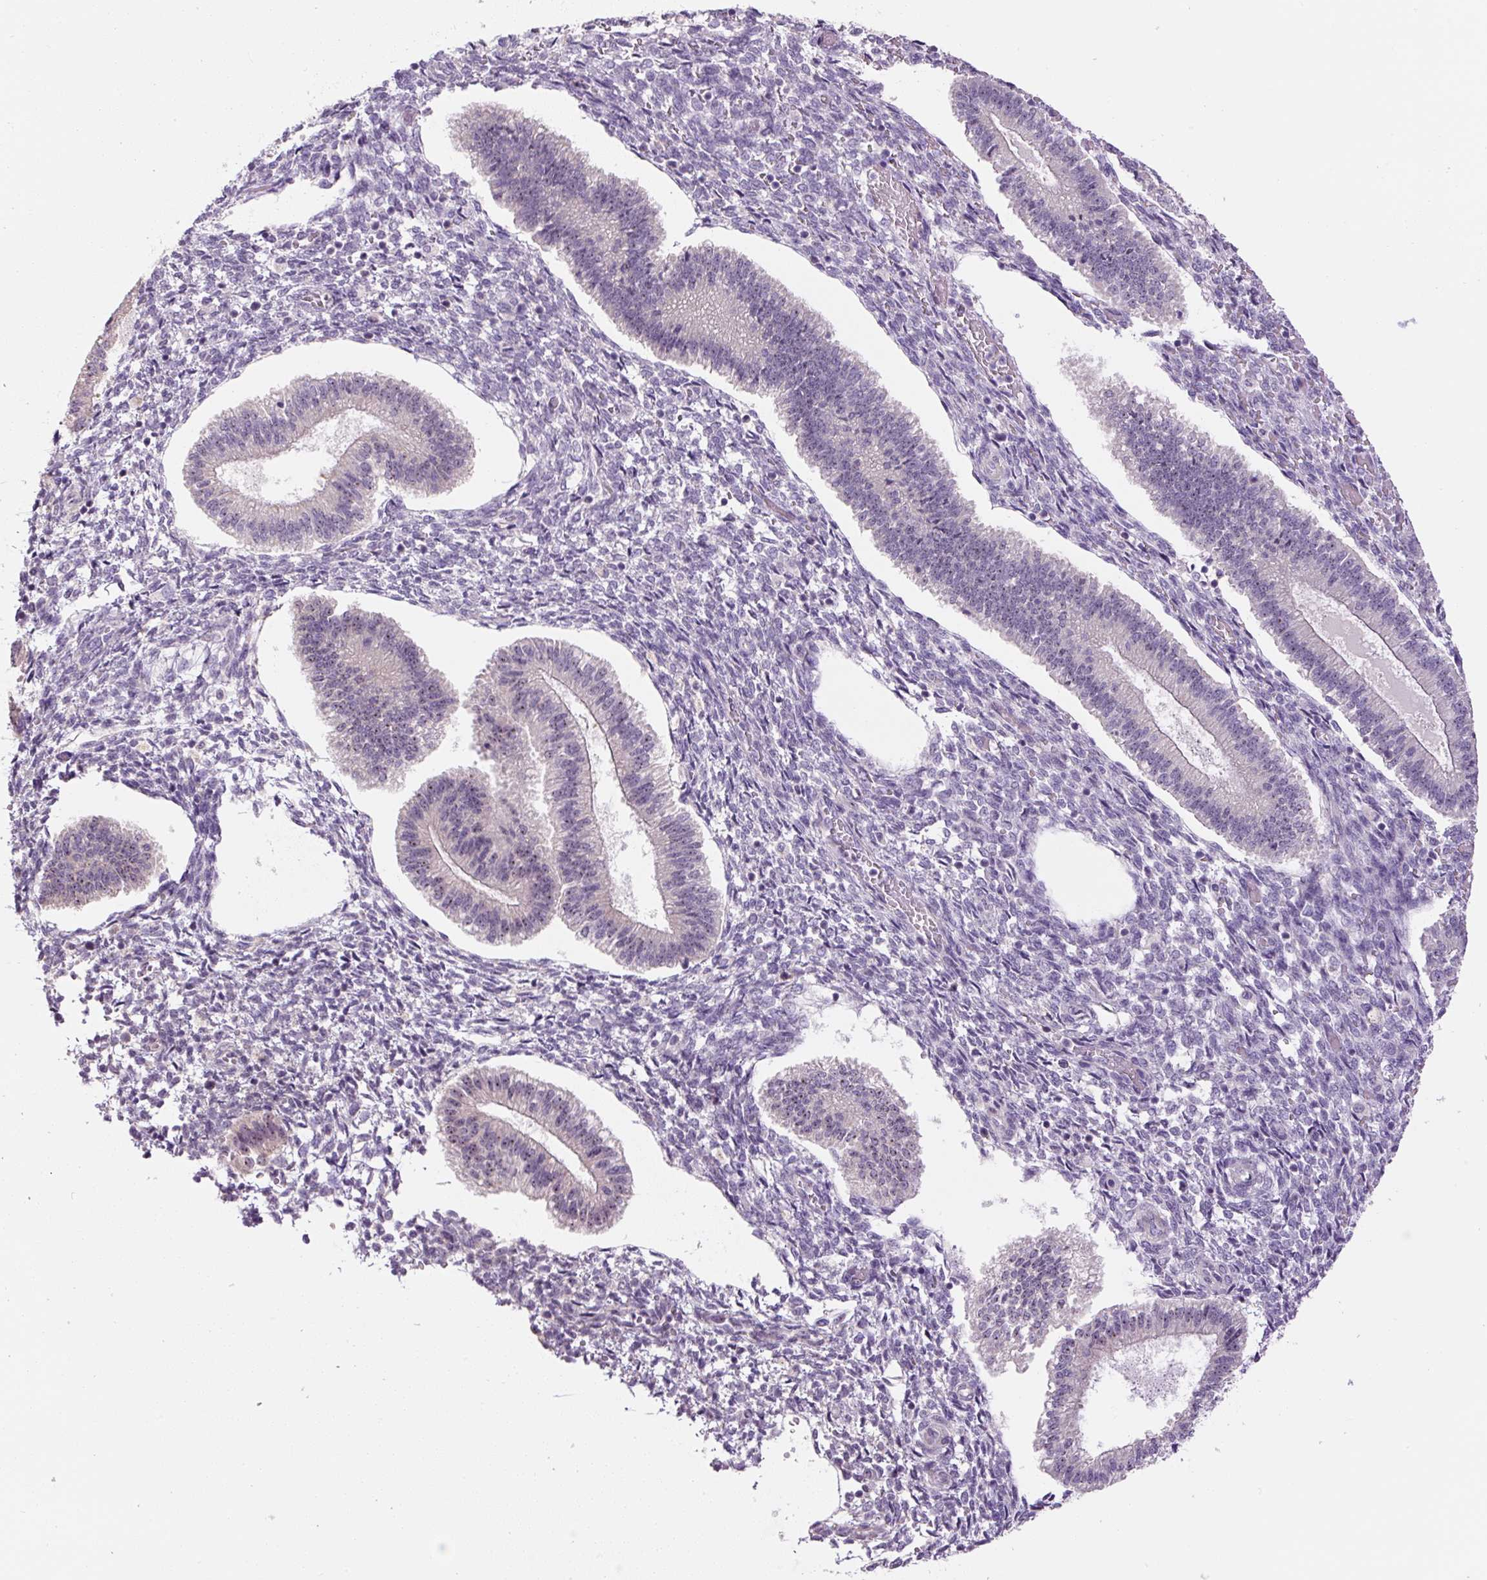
{"staining": {"intensity": "weak", "quantity": "<25%", "location": "cytoplasmic/membranous"}, "tissue": "endometrium", "cell_type": "Cells in endometrial stroma", "image_type": "normal", "snomed": [{"axis": "morphology", "description": "Normal tissue, NOS"}, {"axis": "topography", "description": "Endometrium"}], "caption": "Cells in endometrial stroma are negative for protein expression in unremarkable human endometrium.", "gene": "TMEM151B", "patient": {"sex": "female", "age": 25}}